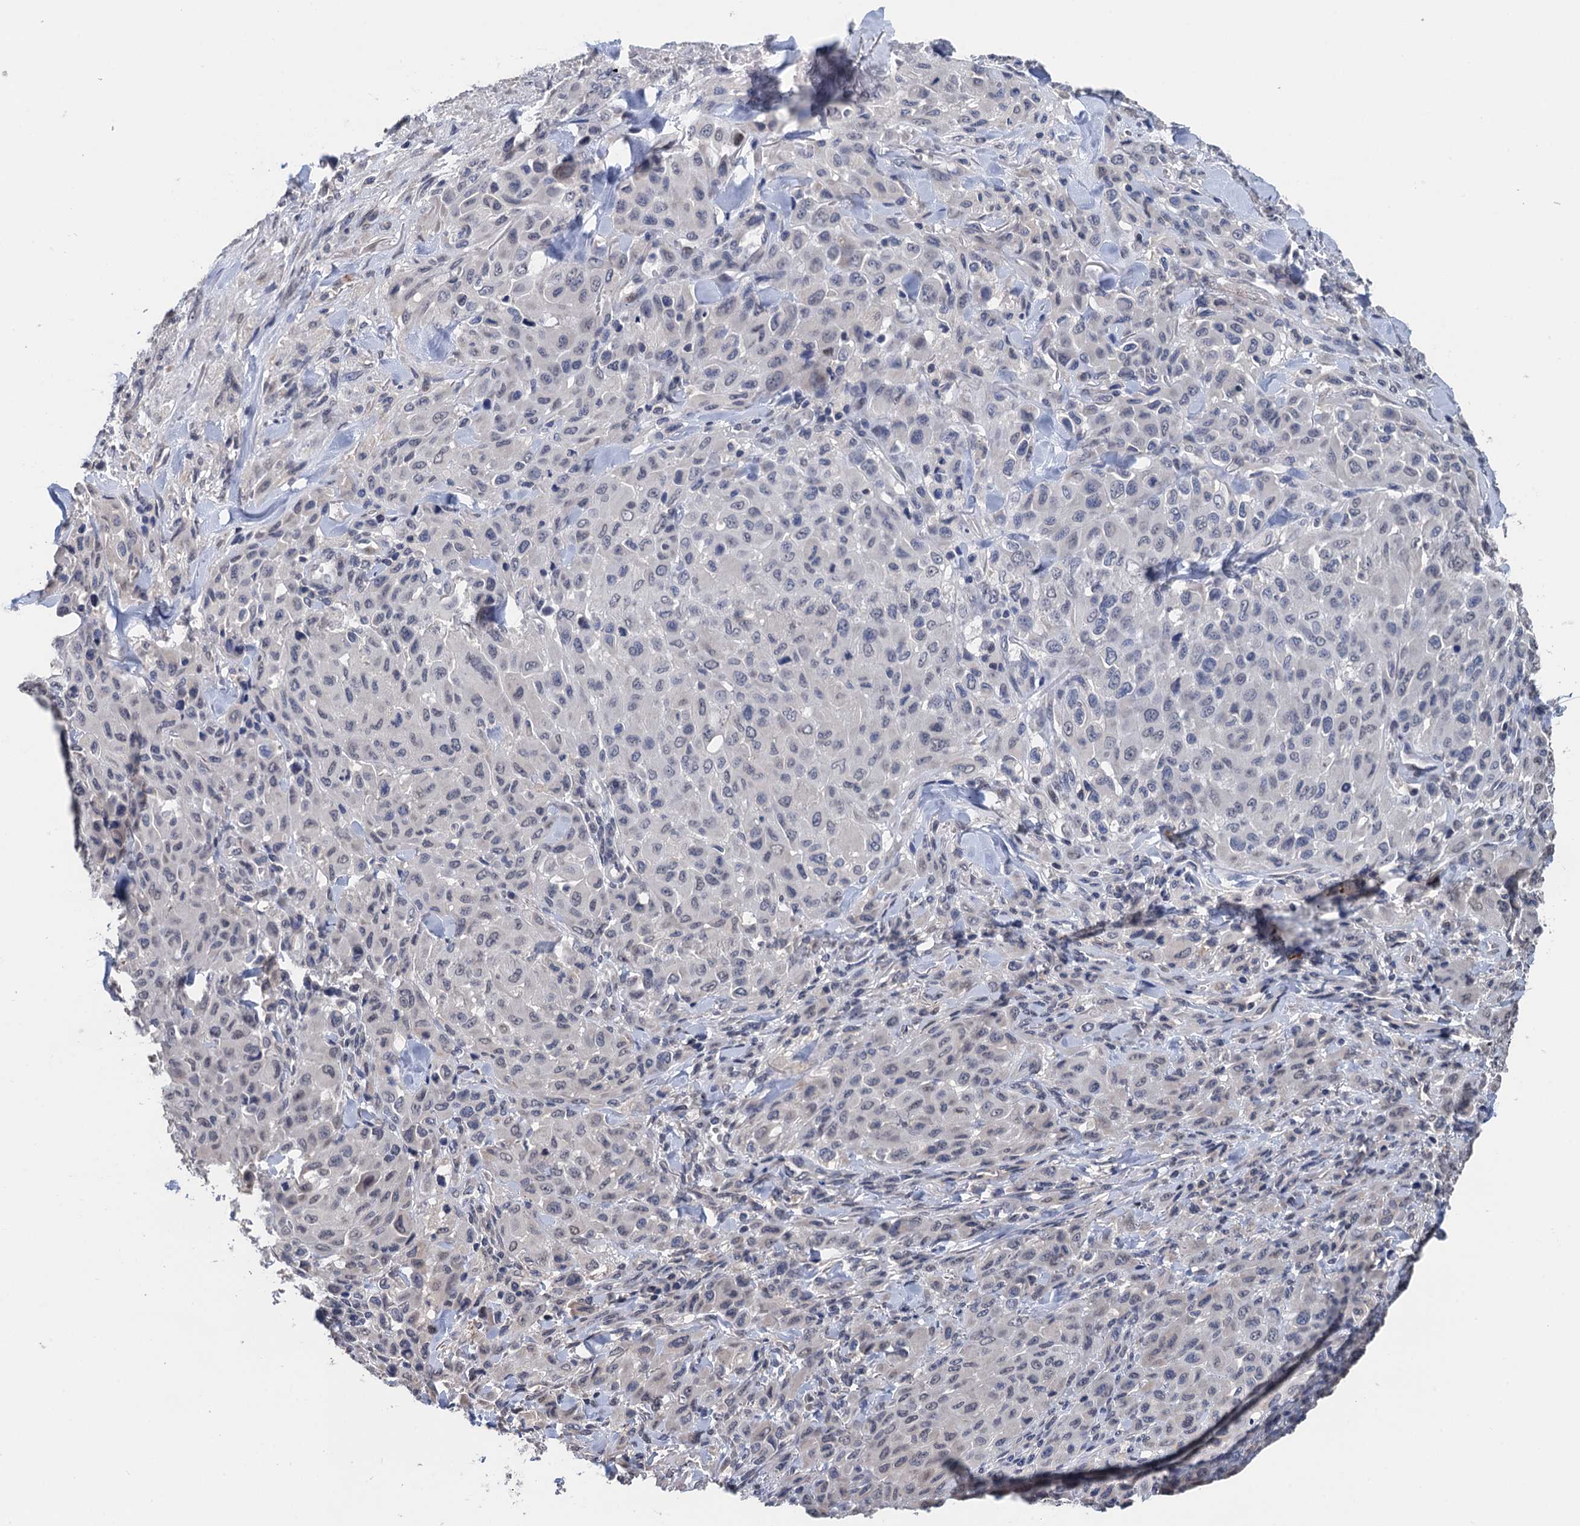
{"staining": {"intensity": "negative", "quantity": "none", "location": "none"}, "tissue": "melanoma", "cell_type": "Tumor cells", "image_type": "cancer", "snomed": [{"axis": "morphology", "description": "Malignant melanoma, Metastatic site"}, {"axis": "topography", "description": "Skin"}], "caption": "This is an immunohistochemistry micrograph of human melanoma. There is no positivity in tumor cells.", "gene": "ART5", "patient": {"sex": "female", "age": 81}}